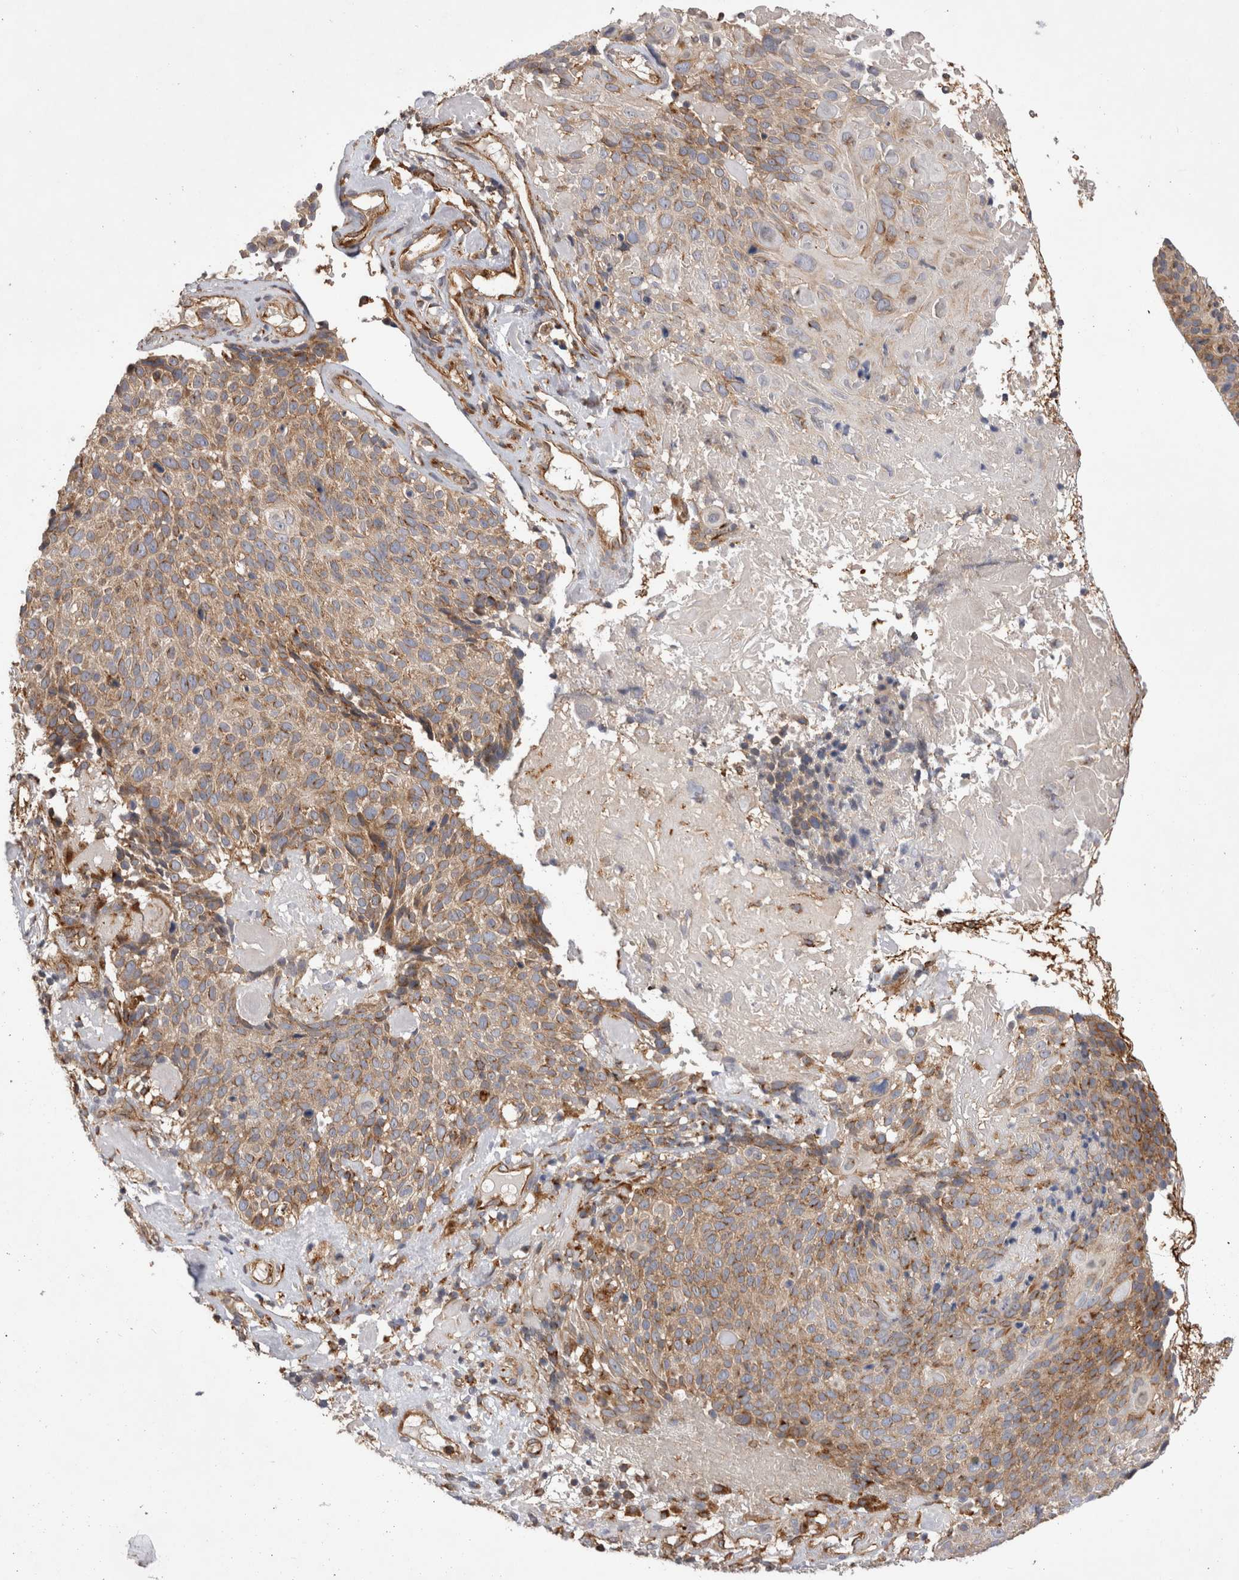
{"staining": {"intensity": "moderate", "quantity": ">75%", "location": "cytoplasmic/membranous"}, "tissue": "cervical cancer", "cell_type": "Tumor cells", "image_type": "cancer", "snomed": [{"axis": "morphology", "description": "Squamous cell carcinoma, NOS"}, {"axis": "topography", "description": "Cervix"}], "caption": "This histopathology image shows IHC staining of human squamous cell carcinoma (cervical), with medium moderate cytoplasmic/membranous staining in about >75% of tumor cells.", "gene": "BNIP2", "patient": {"sex": "female", "age": 74}}